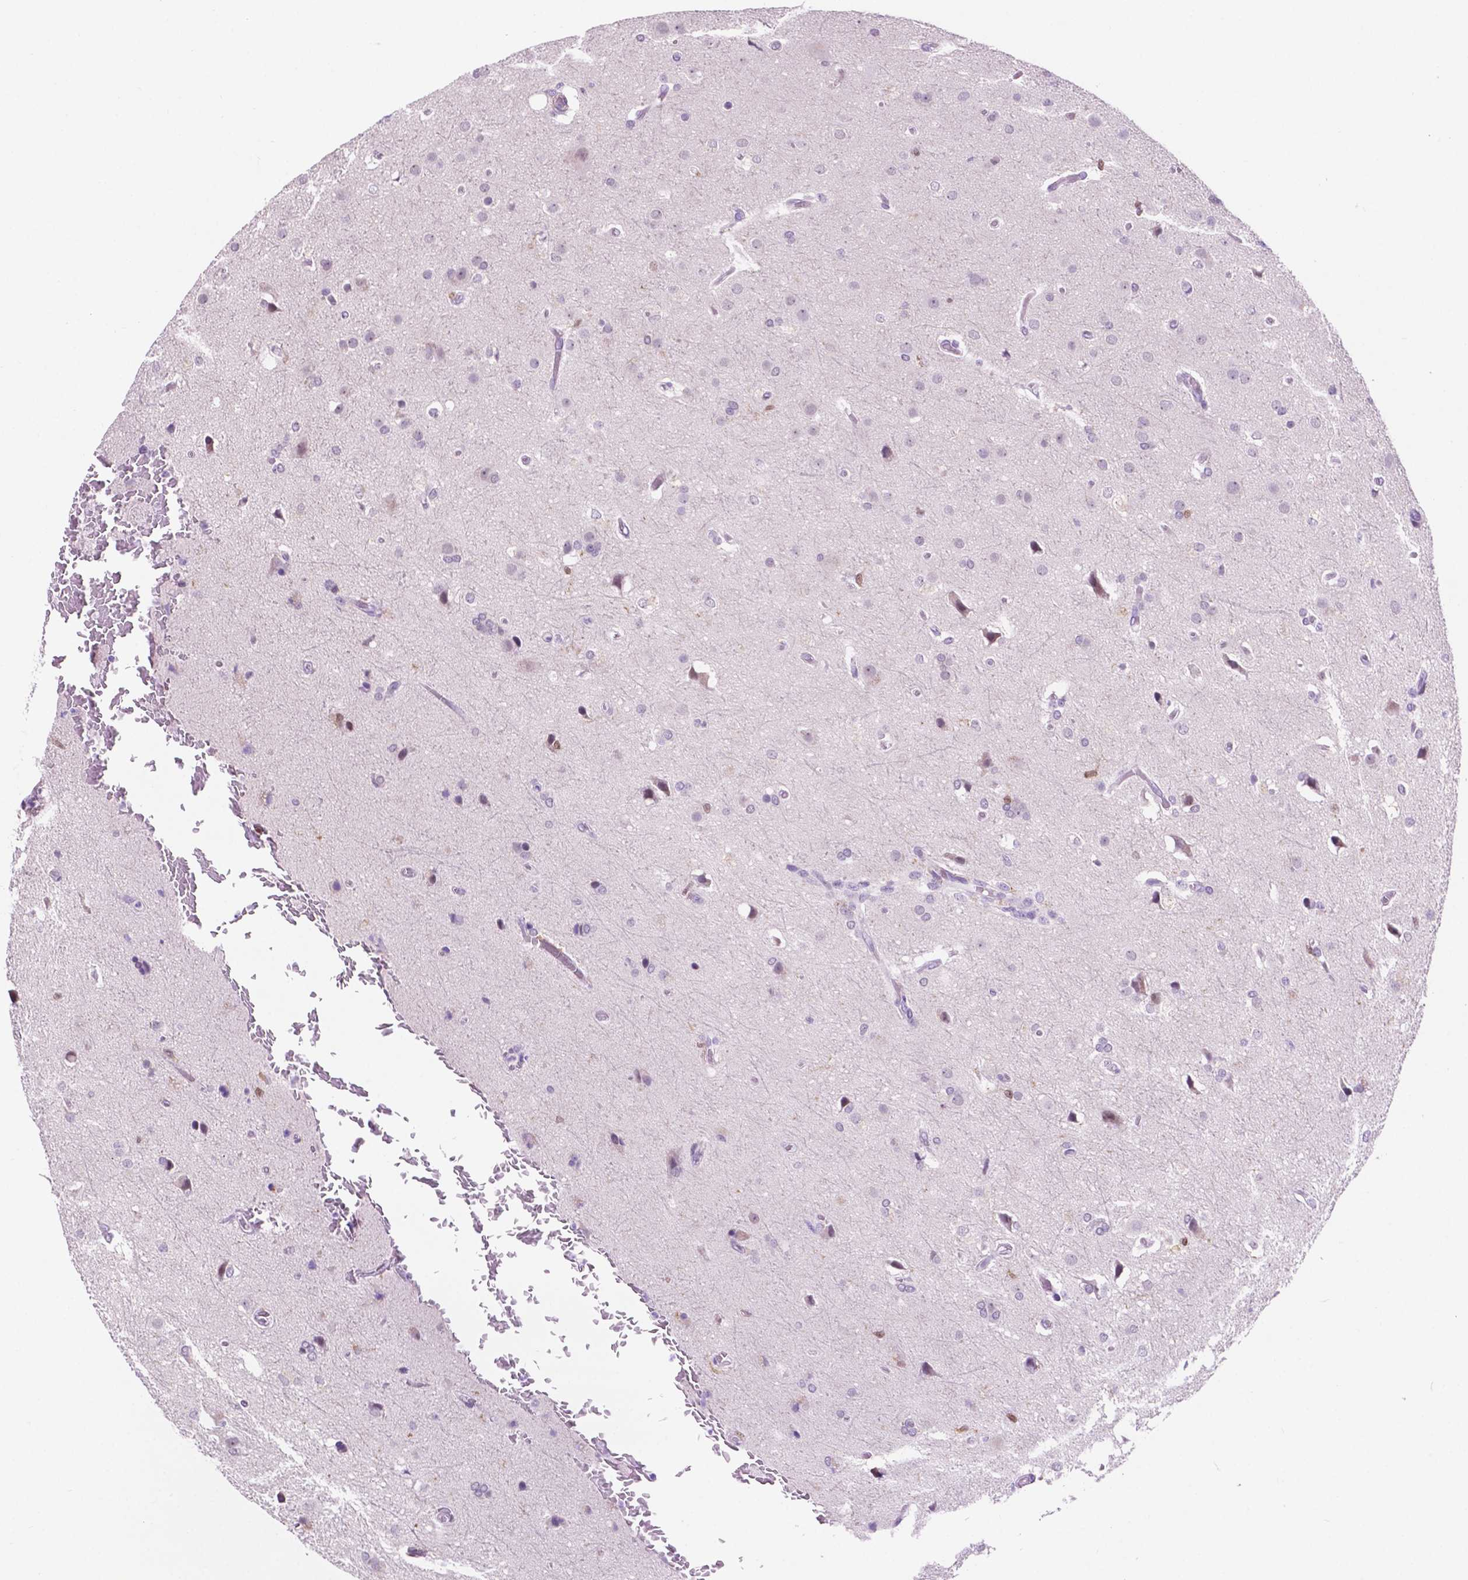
{"staining": {"intensity": "negative", "quantity": "none", "location": "none"}, "tissue": "glioma", "cell_type": "Tumor cells", "image_type": "cancer", "snomed": [{"axis": "morphology", "description": "Glioma, malignant, High grade"}, {"axis": "topography", "description": "Brain"}], "caption": "Immunohistochemistry histopathology image of neoplastic tissue: human malignant high-grade glioma stained with DAB exhibits no significant protein expression in tumor cells.", "gene": "ACY3", "patient": {"sex": "male", "age": 68}}